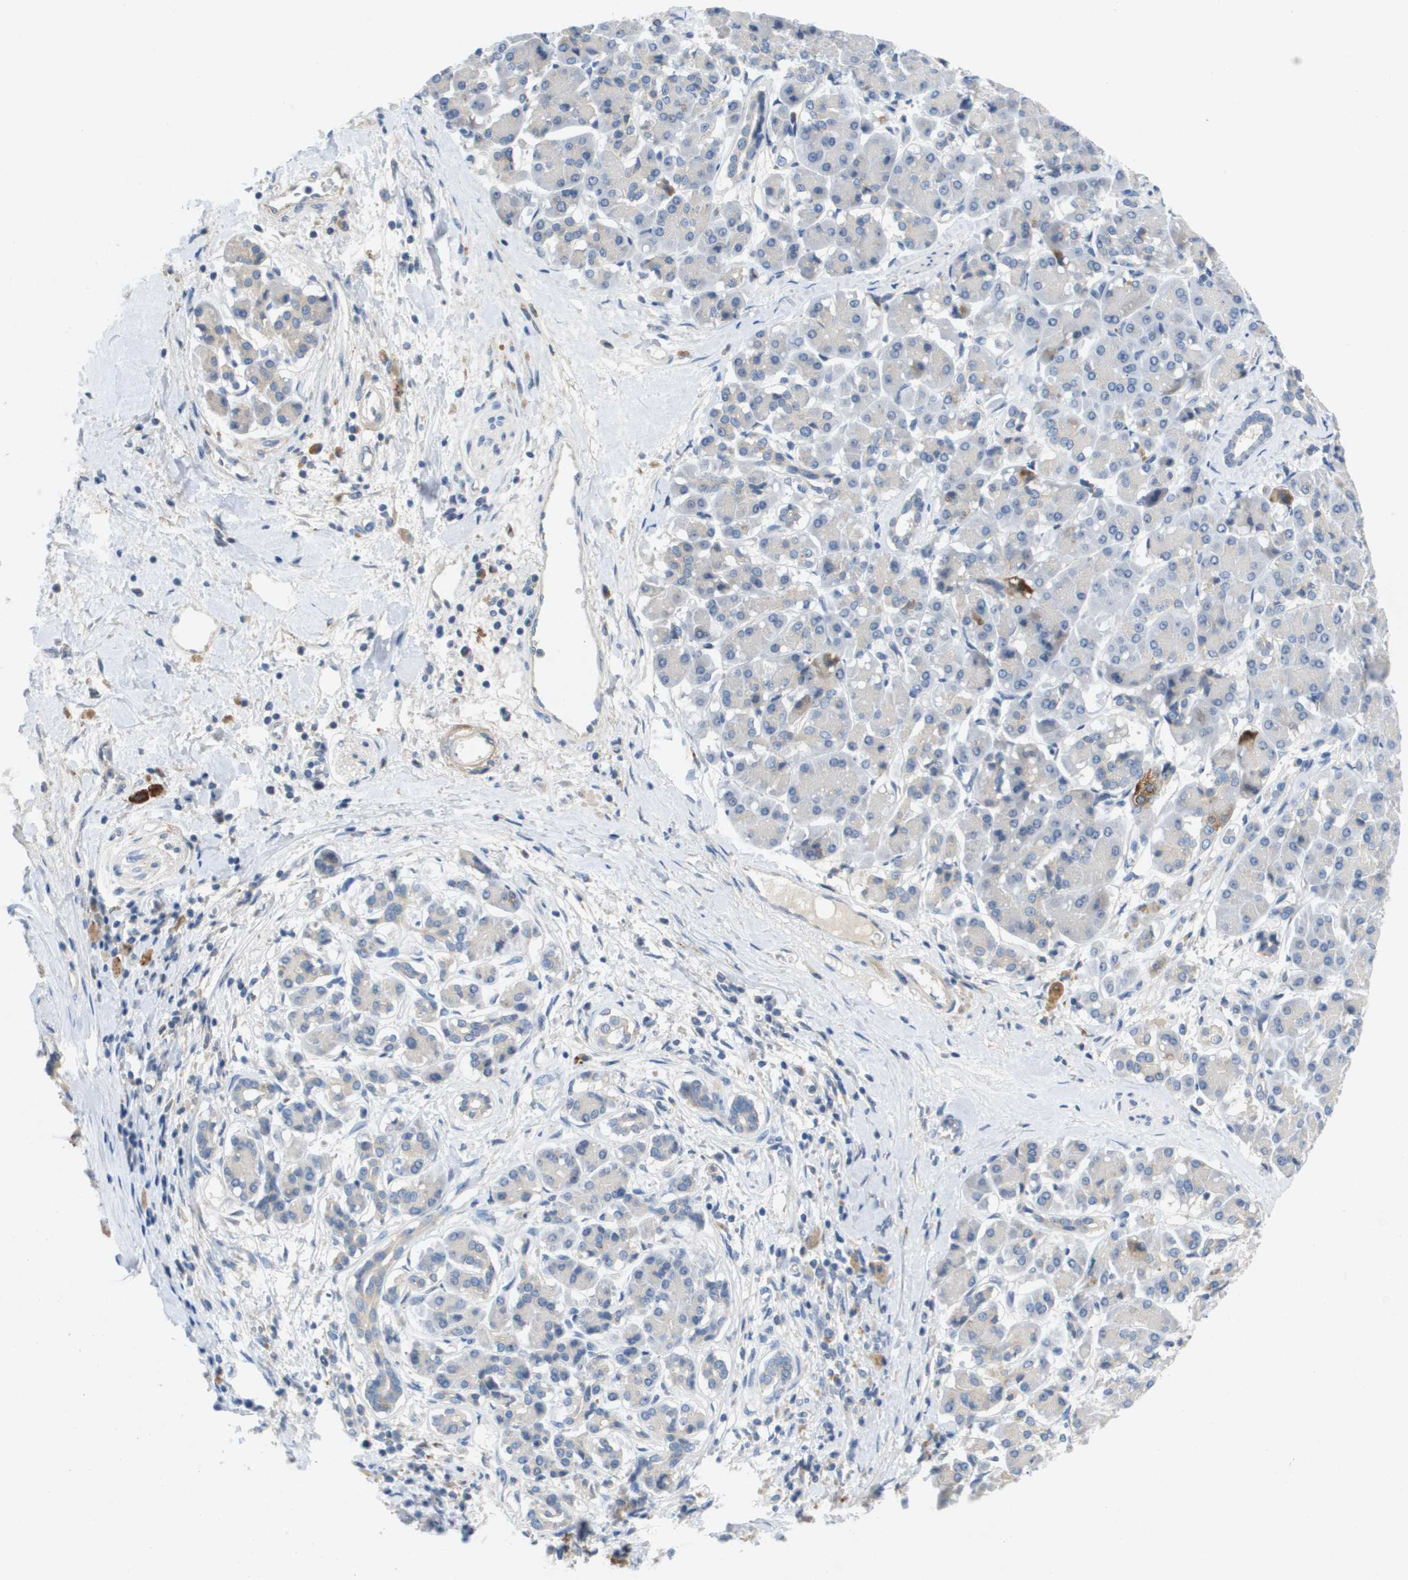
{"staining": {"intensity": "negative", "quantity": "none", "location": "none"}, "tissue": "pancreatic cancer", "cell_type": "Tumor cells", "image_type": "cancer", "snomed": [{"axis": "morphology", "description": "Adenocarcinoma, NOS"}, {"axis": "topography", "description": "Pancreas"}], "caption": "Pancreatic cancer (adenocarcinoma) stained for a protein using immunohistochemistry (IHC) exhibits no staining tumor cells.", "gene": "B3GNT5", "patient": {"sex": "male", "age": 55}}